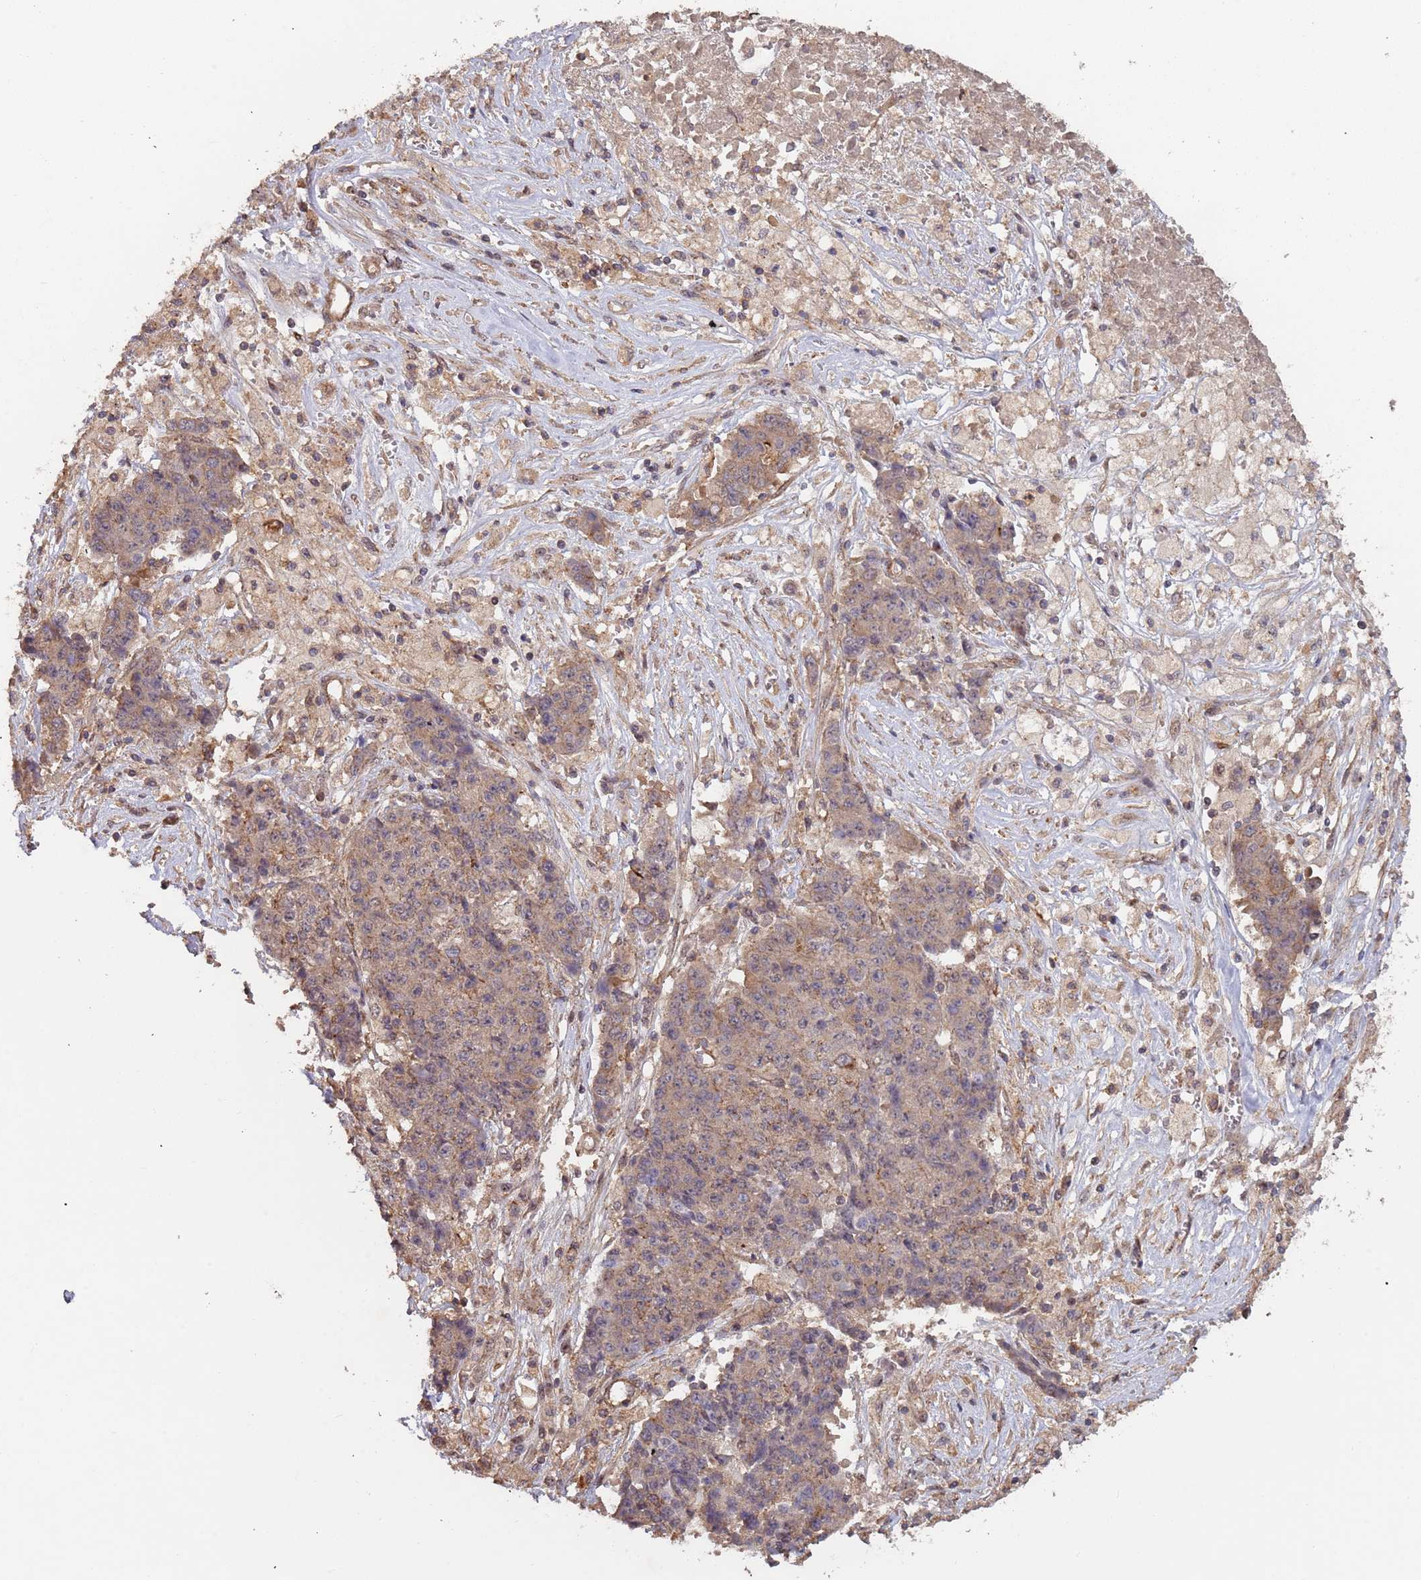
{"staining": {"intensity": "weak", "quantity": "25%-75%", "location": "cytoplasmic/membranous"}, "tissue": "ovarian cancer", "cell_type": "Tumor cells", "image_type": "cancer", "snomed": [{"axis": "morphology", "description": "Carcinoma, endometroid"}, {"axis": "topography", "description": "Ovary"}], "caption": "The photomicrograph reveals immunohistochemical staining of endometroid carcinoma (ovarian). There is weak cytoplasmic/membranous staining is present in about 25%-75% of tumor cells.", "gene": "KANSL1L", "patient": {"sex": "female", "age": 42}}